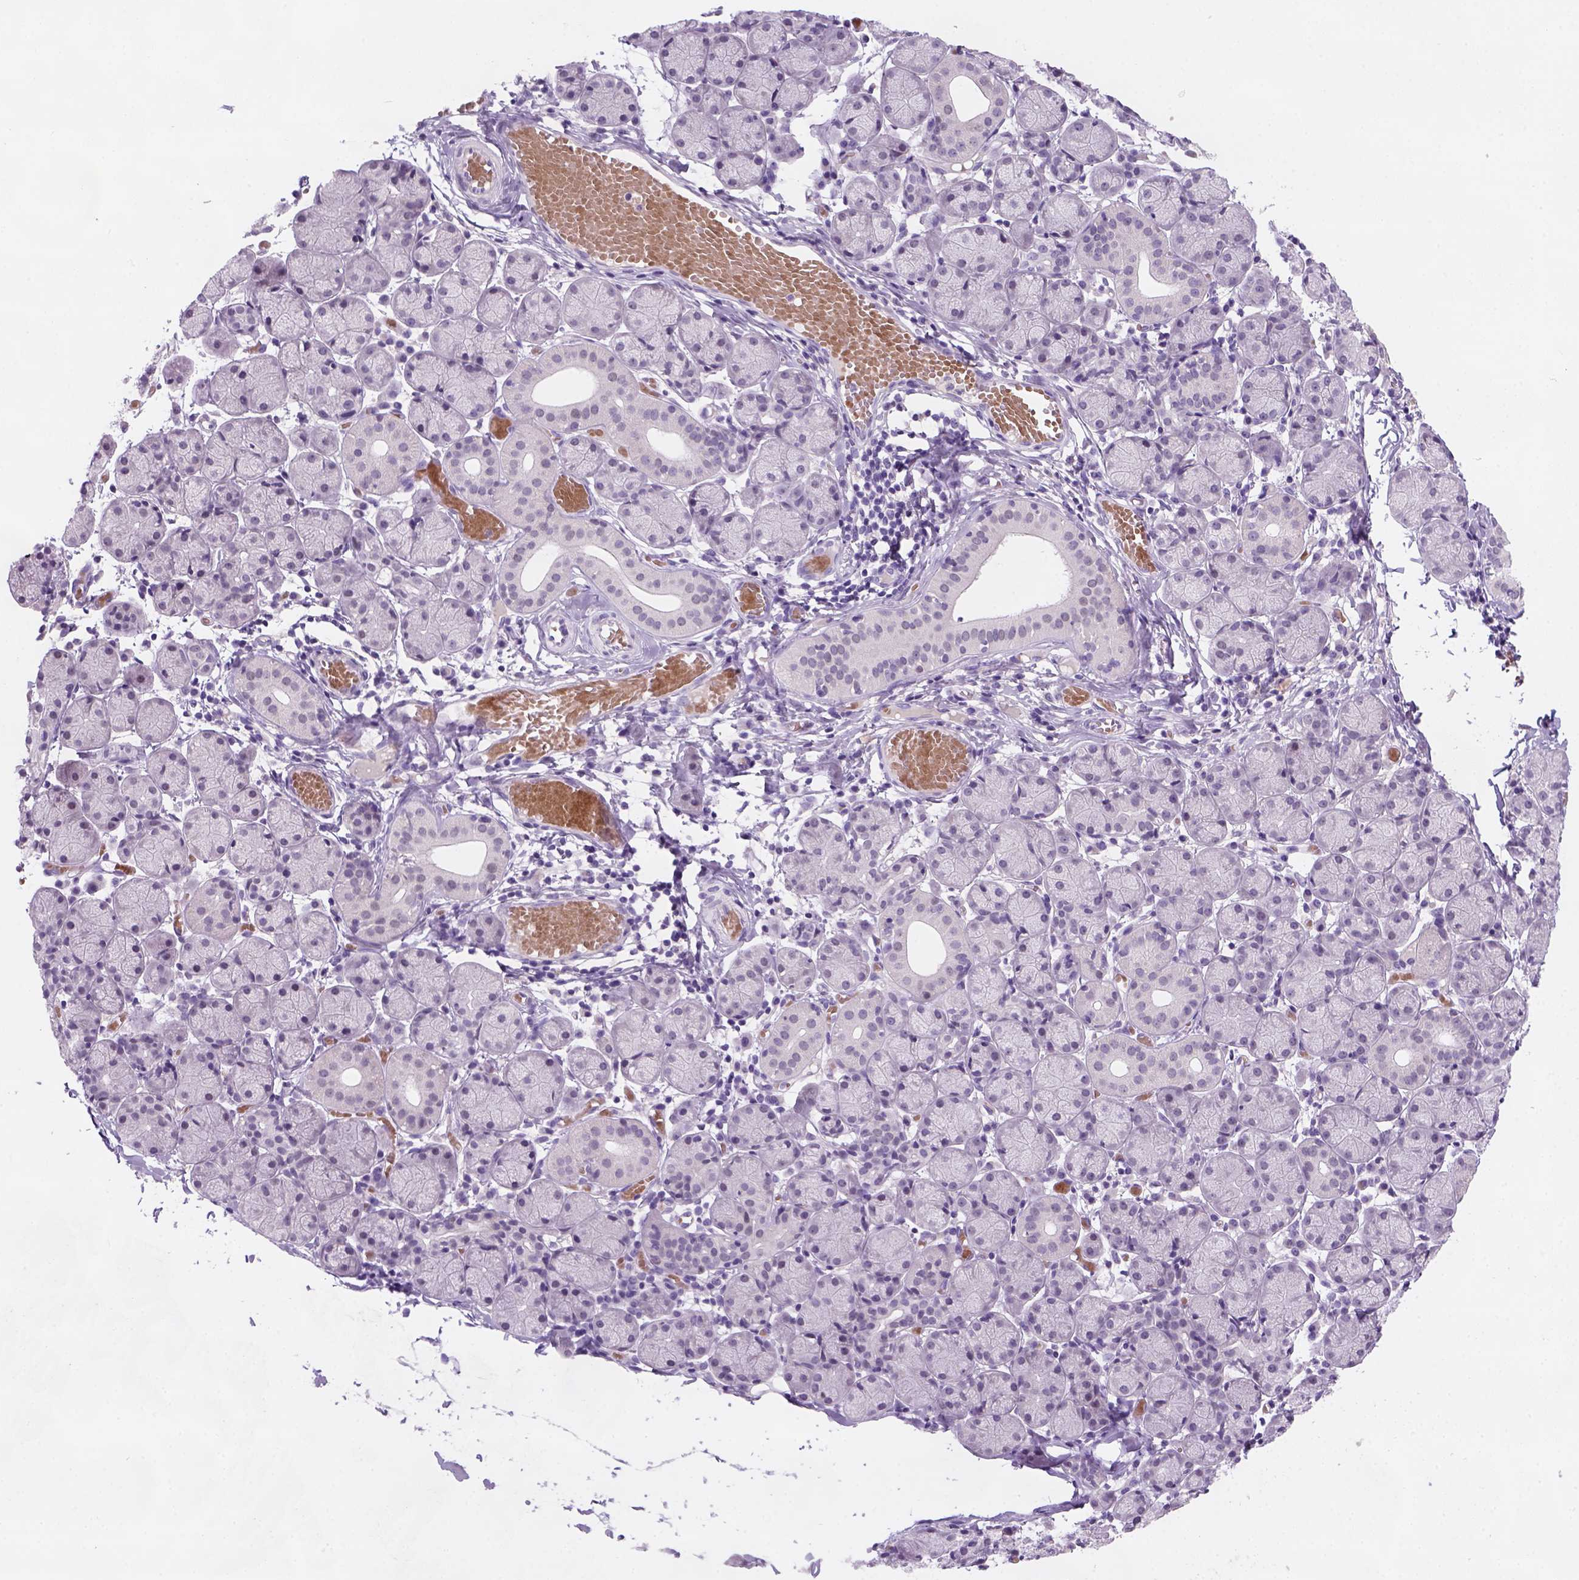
{"staining": {"intensity": "negative", "quantity": "none", "location": "none"}, "tissue": "salivary gland", "cell_type": "Glandular cells", "image_type": "normal", "snomed": [{"axis": "morphology", "description": "Normal tissue, NOS"}, {"axis": "topography", "description": "Salivary gland"}], "caption": "The immunohistochemistry photomicrograph has no significant expression in glandular cells of salivary gland. Brightfield microscopy of IHC stained with DAB (3,3'-diaminobenzidine) (brown) and hematoxylin (blue), captured at high magnification.", "gene": "ZMAT4", "patient": {"sex": "female", "age": 24}}